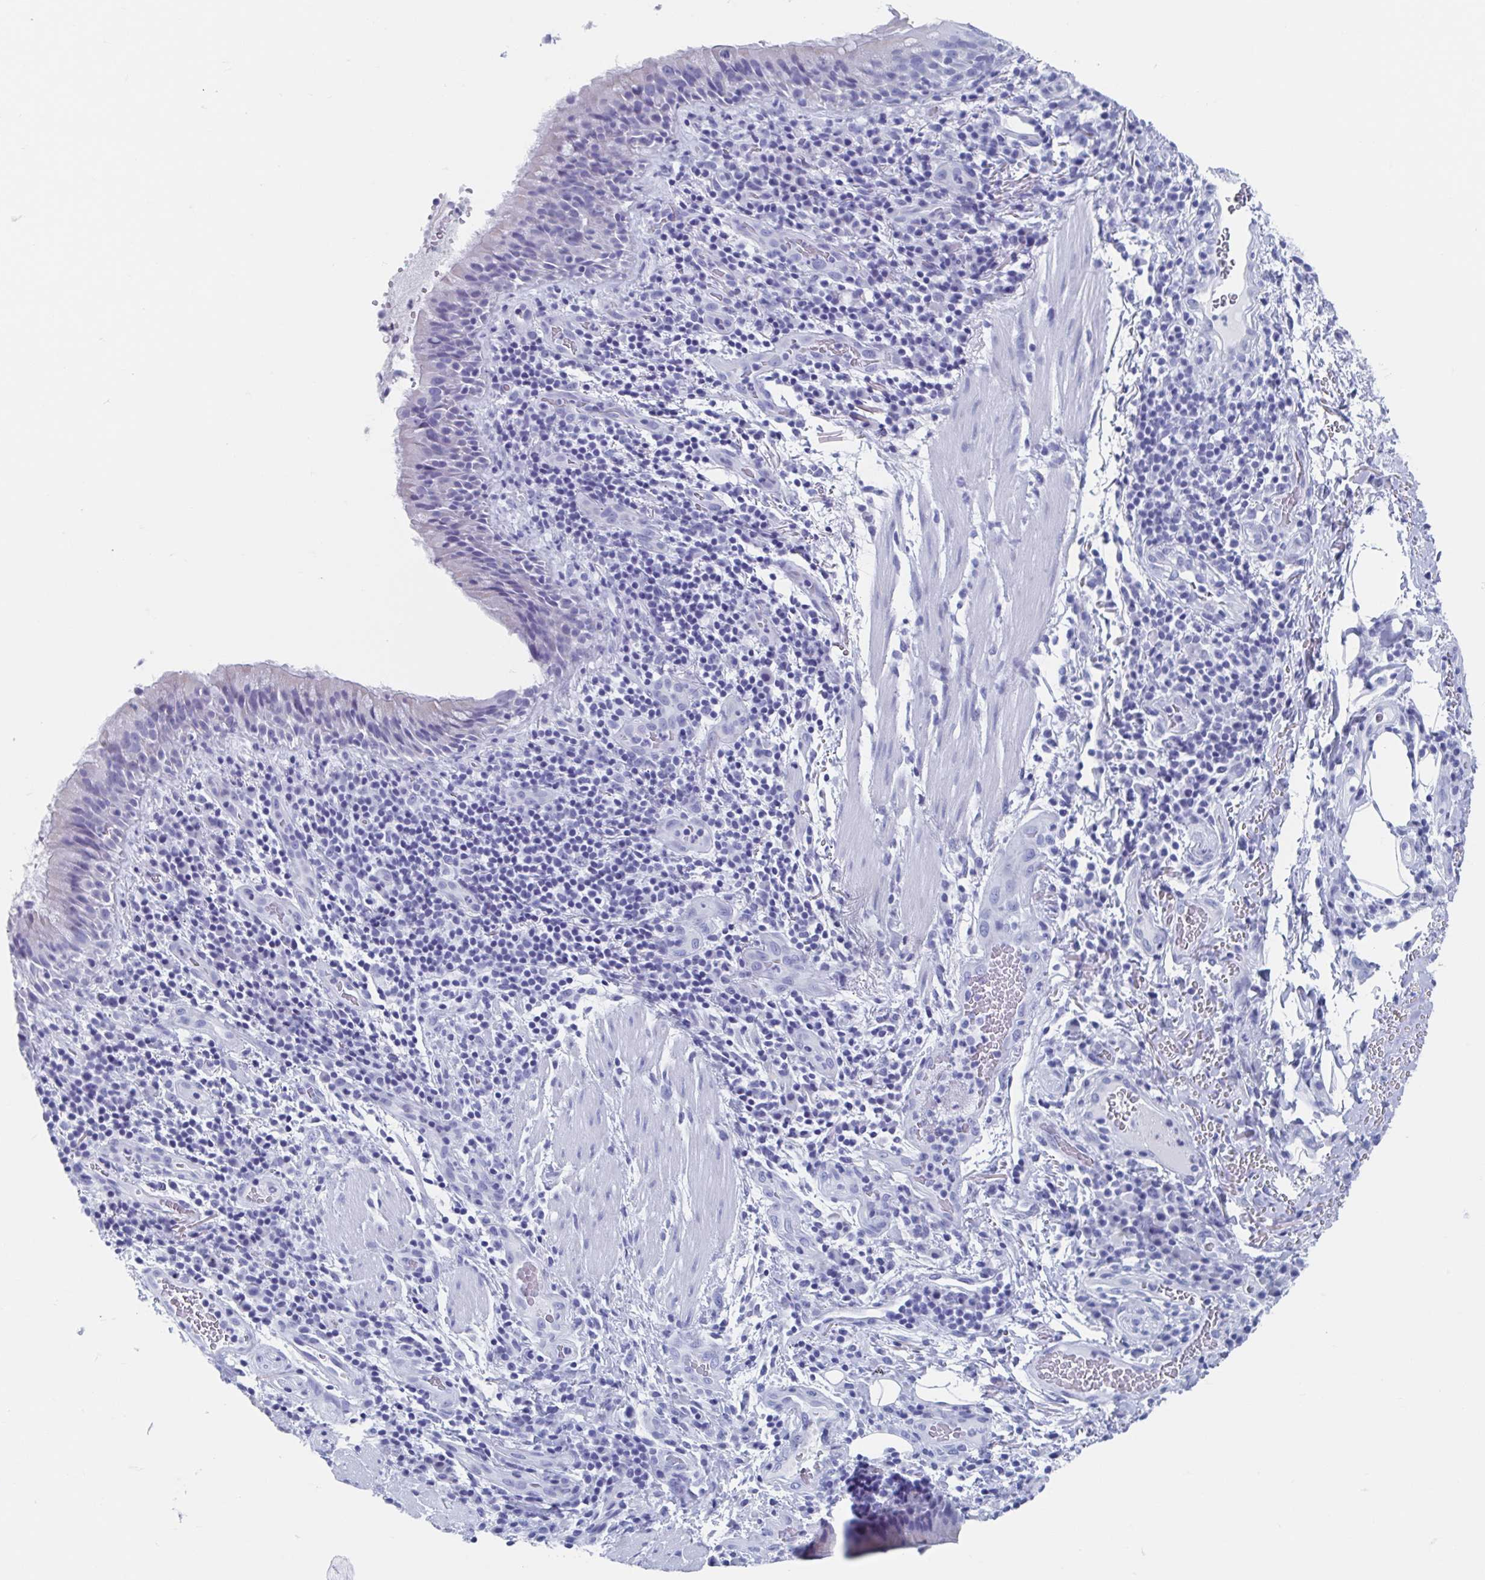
{"staining": {"intensity": "negative", "quantity": "none", "location": "none"}, "tissue": "bronchus", "cell_type": "Respiratory epithelial cells", "image_type": "normal", "snomed": [{"axis": "morphology", "description": "Normal tissue, NOS"}, {"axis": "topography", "description": "Lymph node"}, {"axis": "topography", "description": "Bronchus"}], "caption": "This is a photomicrograph of IHC staining of benign bronchus, which shows no expression in respiratory epithelial cells. (Immunohistochemistry, brightfield microscopy, high magnification).", "gene": "C10orf53", "patient": {"sex": "male", "age": 56}}